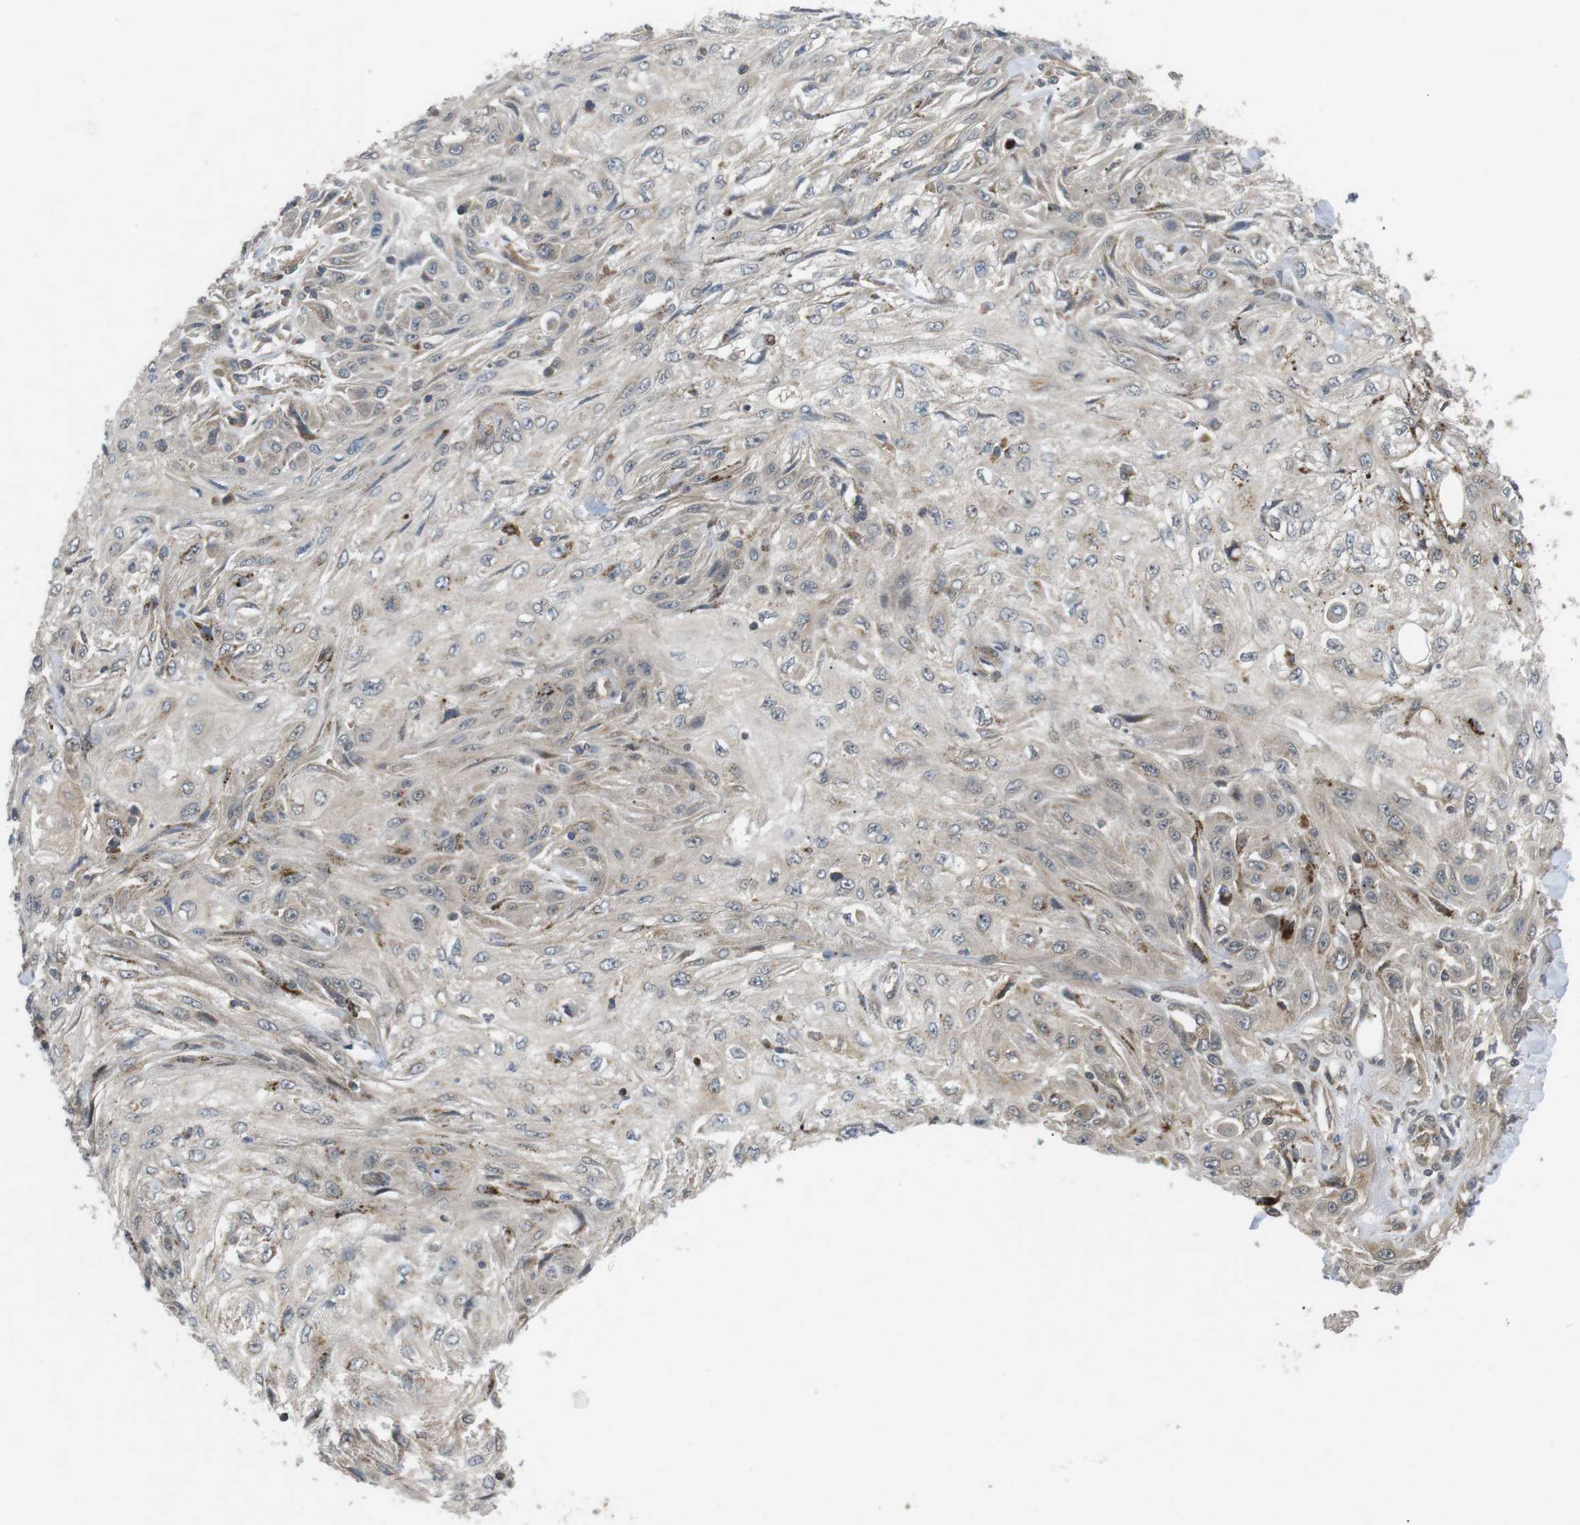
{"staining": {"intensity": "negative", "quantity": "none", "location": "none"}, "tissue": "skin cancer", "cell_type": "Tumor cells", "image_type": "cancer", "snomed": [{"axis": "morphology", "description": "Squamous cell carcinoma, NOS"}, {"axis": "topography", "description": "Skin"}], "caption": "An immunohistochemistry (IHC) histopathology image of skin squamous cell carcinoma is shown. There is no staining in tumor cells of skin squamous cell carcinoma.", "gene": "KANK2", "patient": {"sex": "male", "age": 75}}